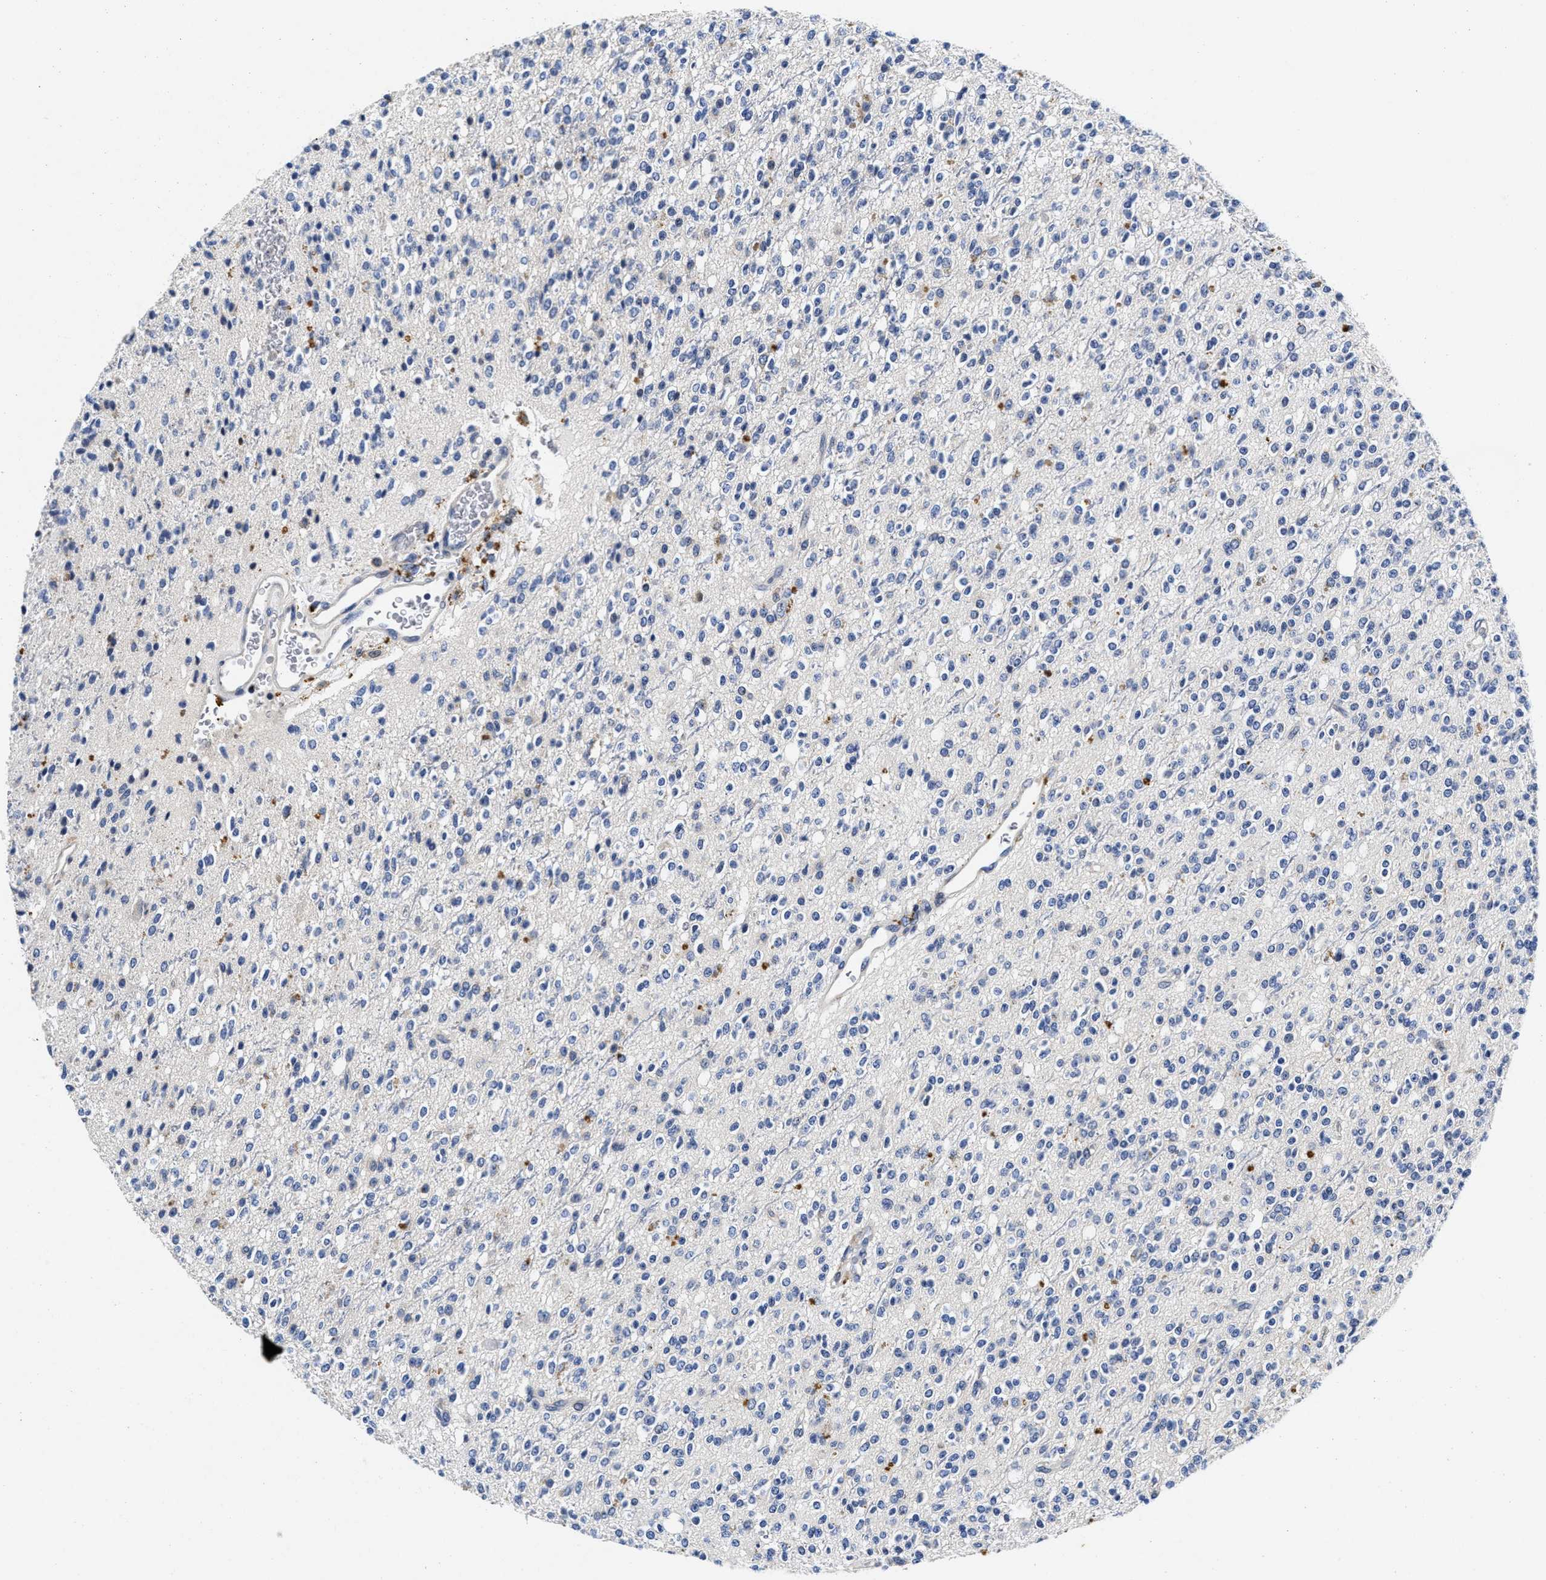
{"staining": {"intensity": "negative", "quantity": "none", "location": "none"}, "tissue": "glioma", "cell_type": "Tumor cells", "image_type": "cancer", "snomed": [{"axis": "morphology", "description": "Glioma, malignant, High grade"}, {"axis": "topography", "description": "Brain"}], "caption": "IHC image of human glioma stained for a protein (brown), which demonstrates no positivity in tumor cells.", "gene": "LAD1", "patient": {"sex": "male", "age": 34}}